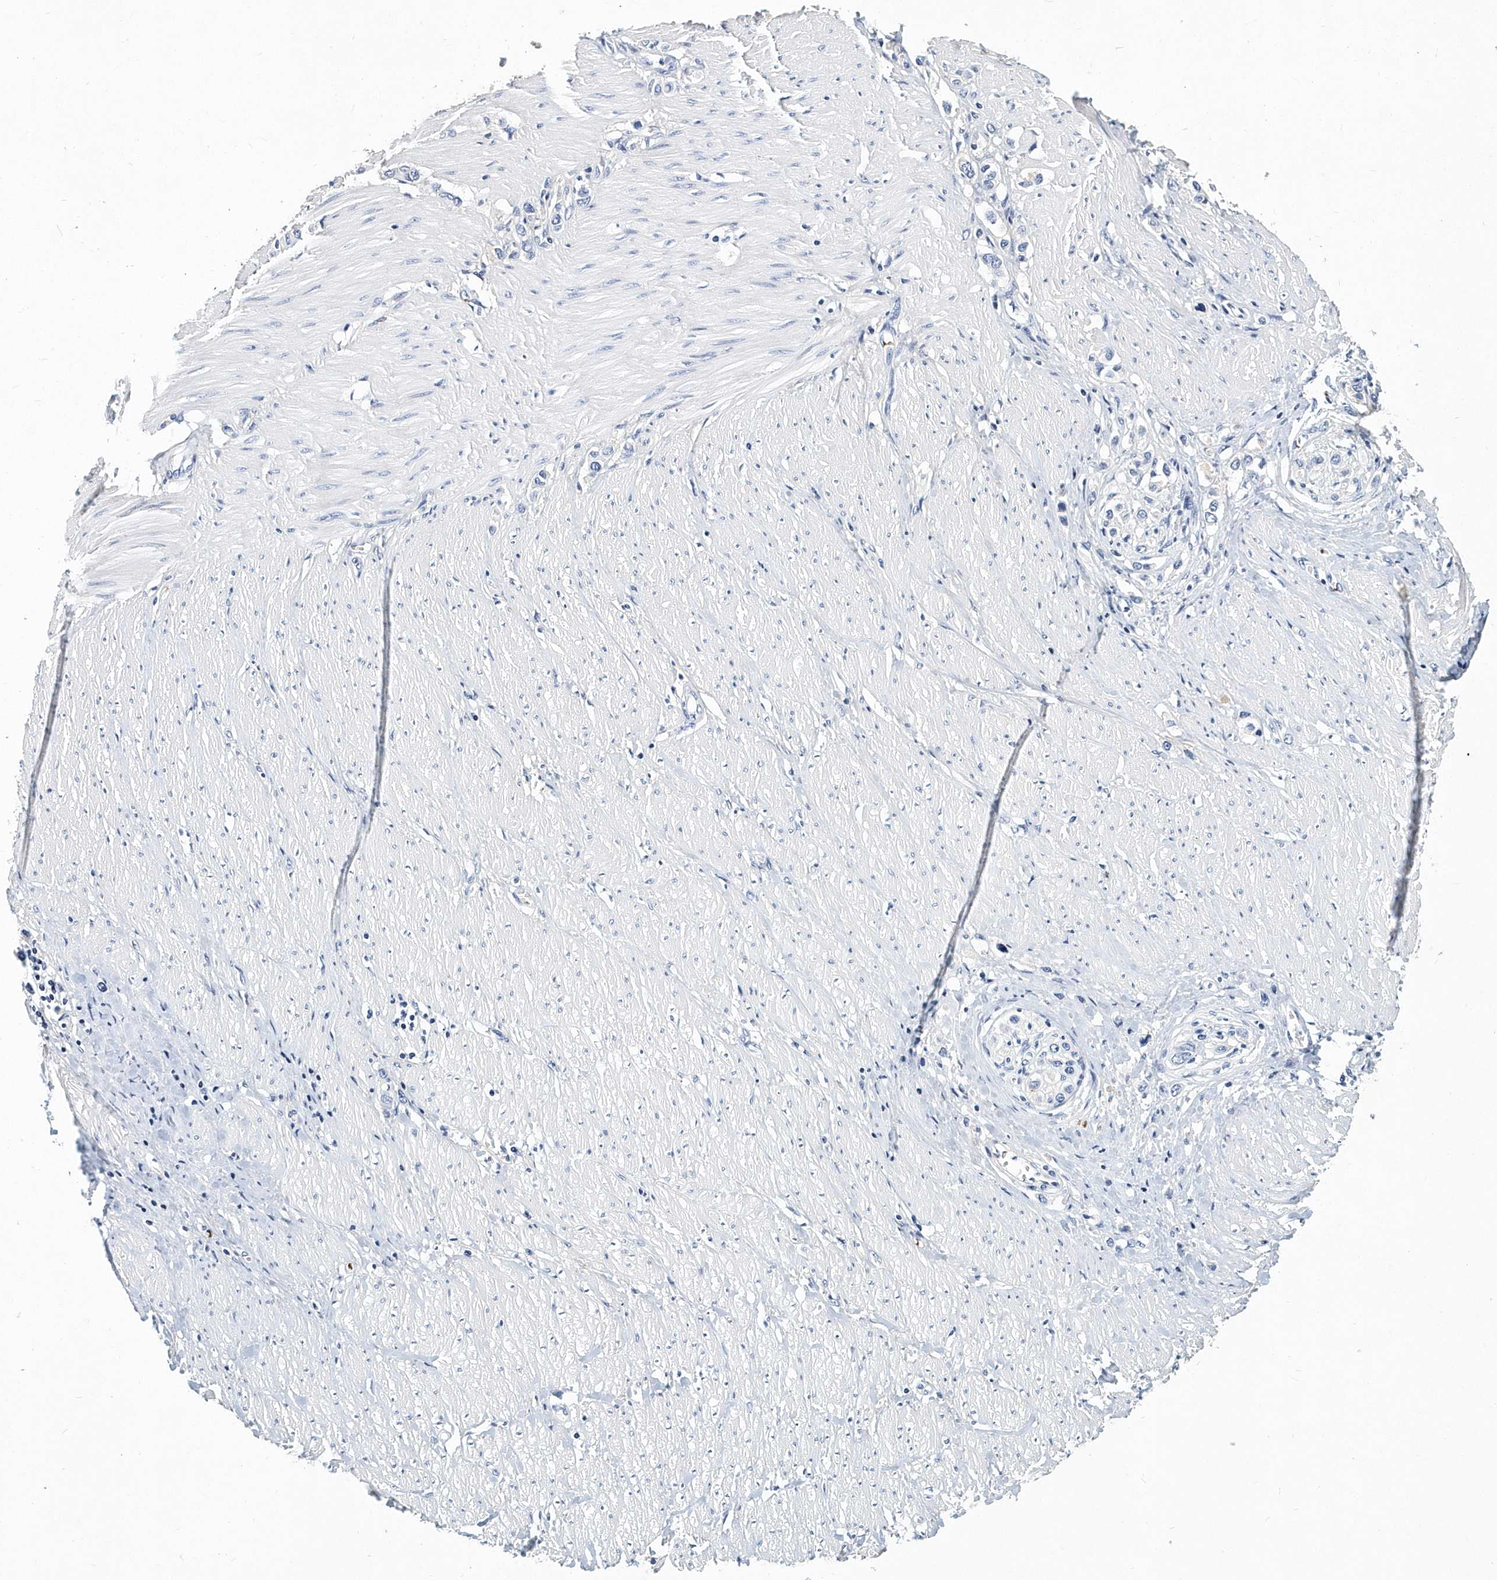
{"staining": {"intensity": "negative", "quantity": "none", "location": "none"}, "tissue": "stomach cancer", "cell_type": "Tumor cells", "image_type": "cancer", "snomed": [{"axis": "morphology", "description": "Normal tissue, NOS"}, {"axis": "morphology", "description": "Adenocarcinoma, NOS"}, {"axis": "topography", "description": "Stomach, upper"}, {"axis": "topography", "description": "Stomach"}], "caption": "High magnification brightfield microscopy of stomach cancer (adenocarcinoma) stained with DAB (3,3'-diaminobenzidine) (brown) and counterstained with hematoxylin (blue): tumor cells show no significant positivity.", "gene": "ITGA2B", "patient": {"sex": "female", "age": 65}}